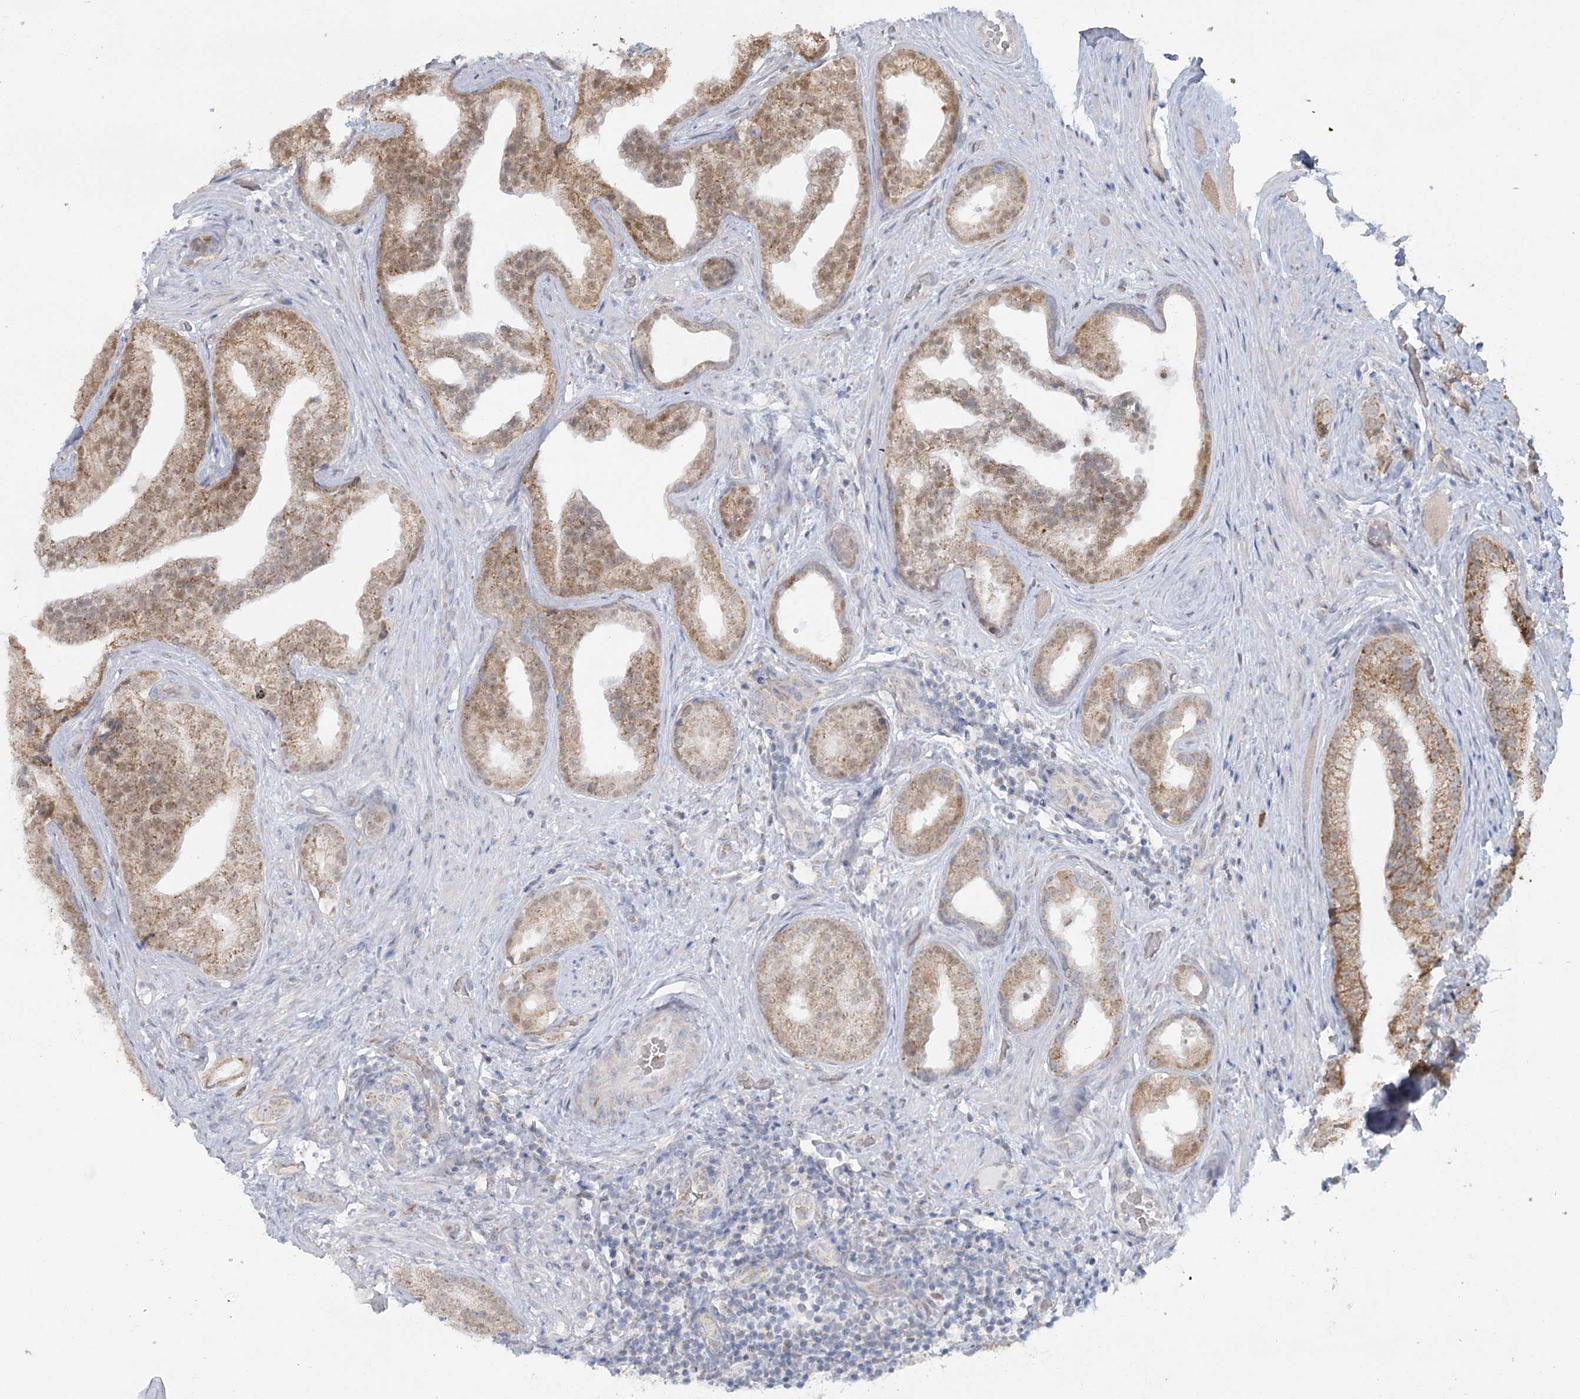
{"staining": {"intensity": "moderate", "quantity": ">75%", "location": "cytoplasmic/membranous"}, "tissue": "prostate cancer", "cell_type": "Tumor cells", "image_type": "cancer", "snomed": [{"axis": "morphology", "description": "Adenocarcinoma, Low grade"}, {"axis": "topography", "description": "Prostate"}], "caption": "Protein staining by immunohistochemistry (IHC) shows moderate cytoplasmic/membranous positivity in approximately >75% of tumor cells in low-grade adenocarcinoma (prostate).", "gene": "MTG1", "patient": {"sex": "male", "age": 71}}